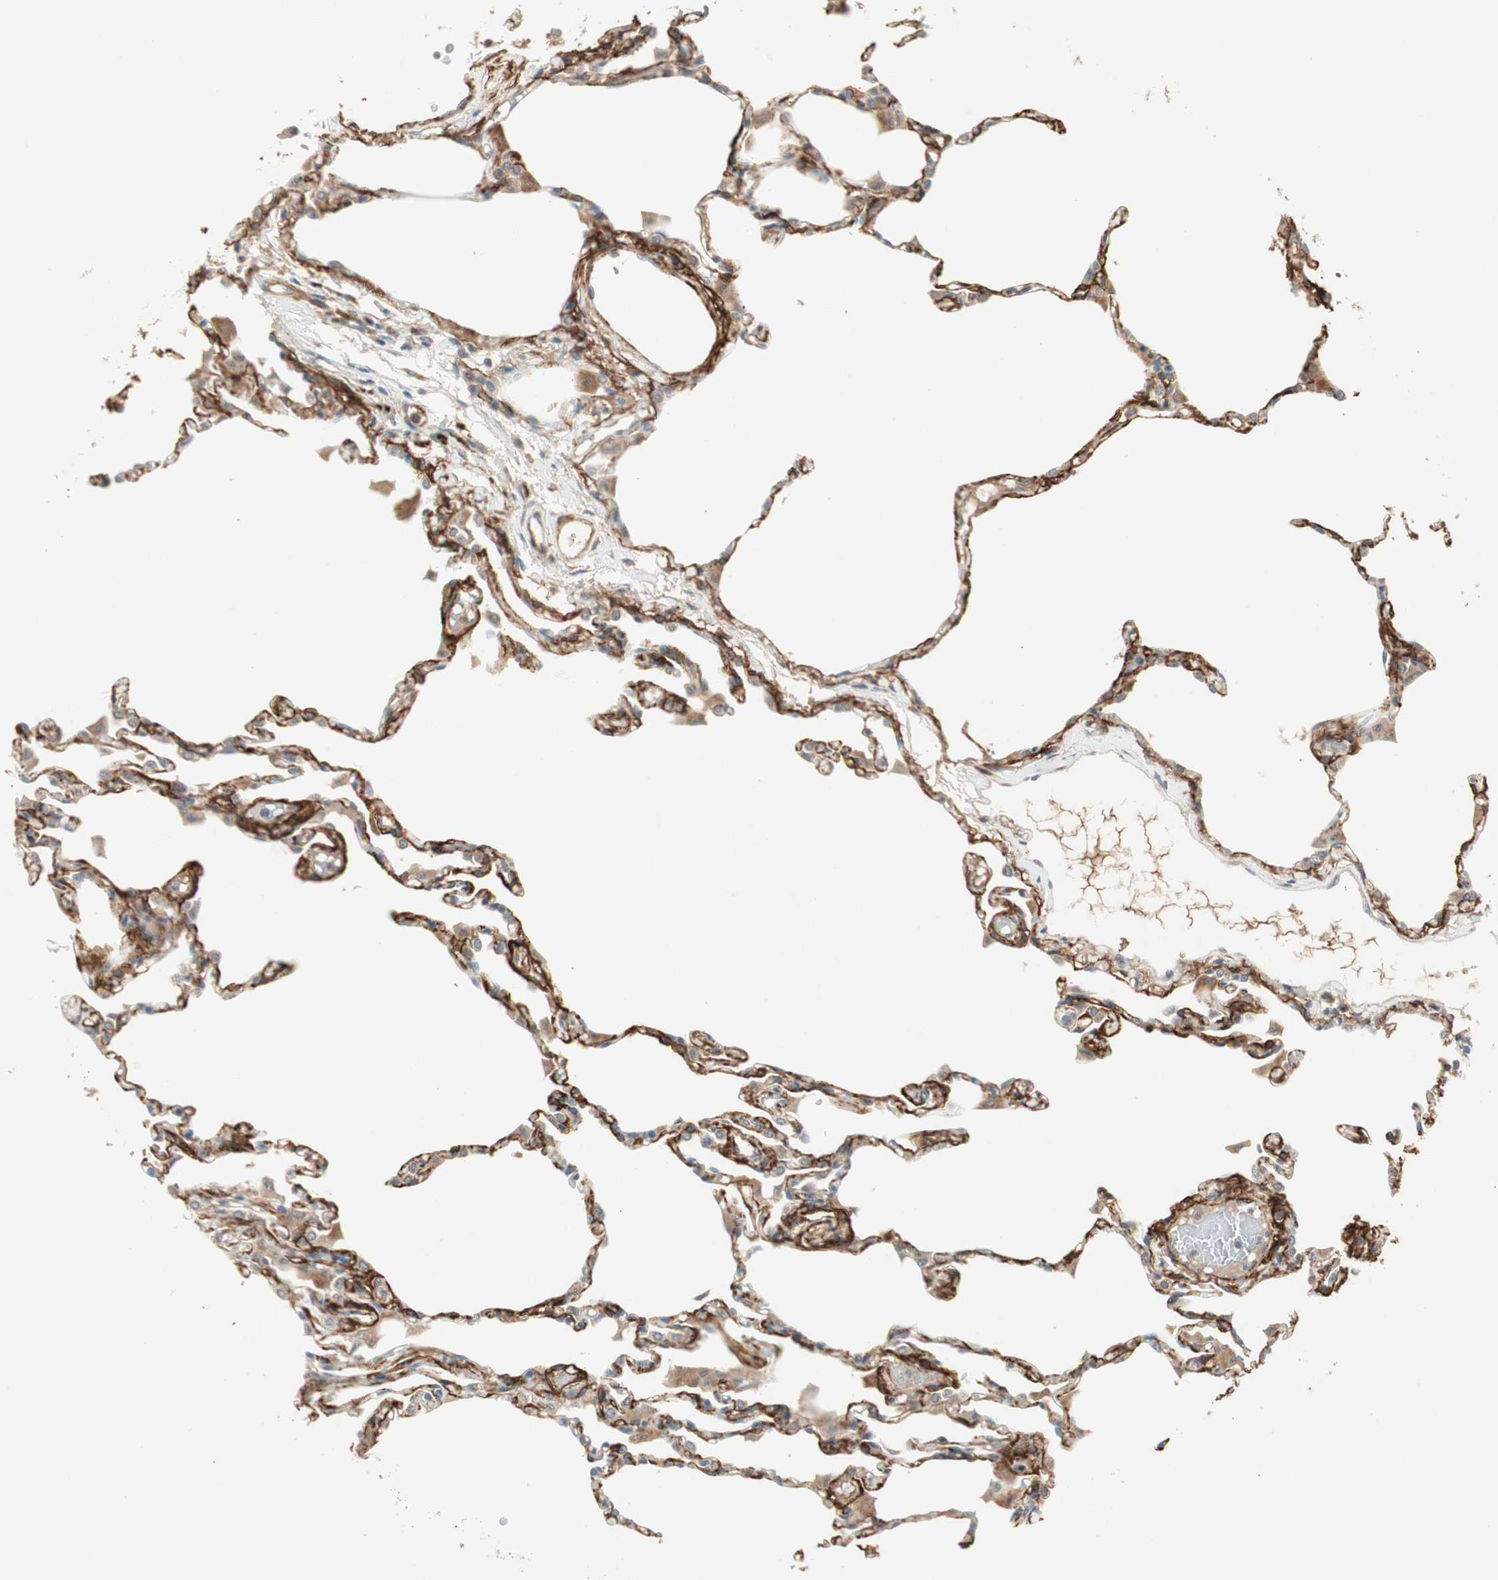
{"staining": {"intensity": "negative", "quantity": "none", "location": "none"}, "tissue": "lung", "cell_type": "Alveolar cells", "image_type": "normal", "snomed": [{"axis": "morphology", "description": "Normal tissue, NOS"}, {"axis": "topography", "description": "Lung"}], "caption": "The IHC photomicrograph has no significant staining in alveolar cells of lung.", "gene": "RNGTT", "patient": {"sex": "female", "age": 49}}